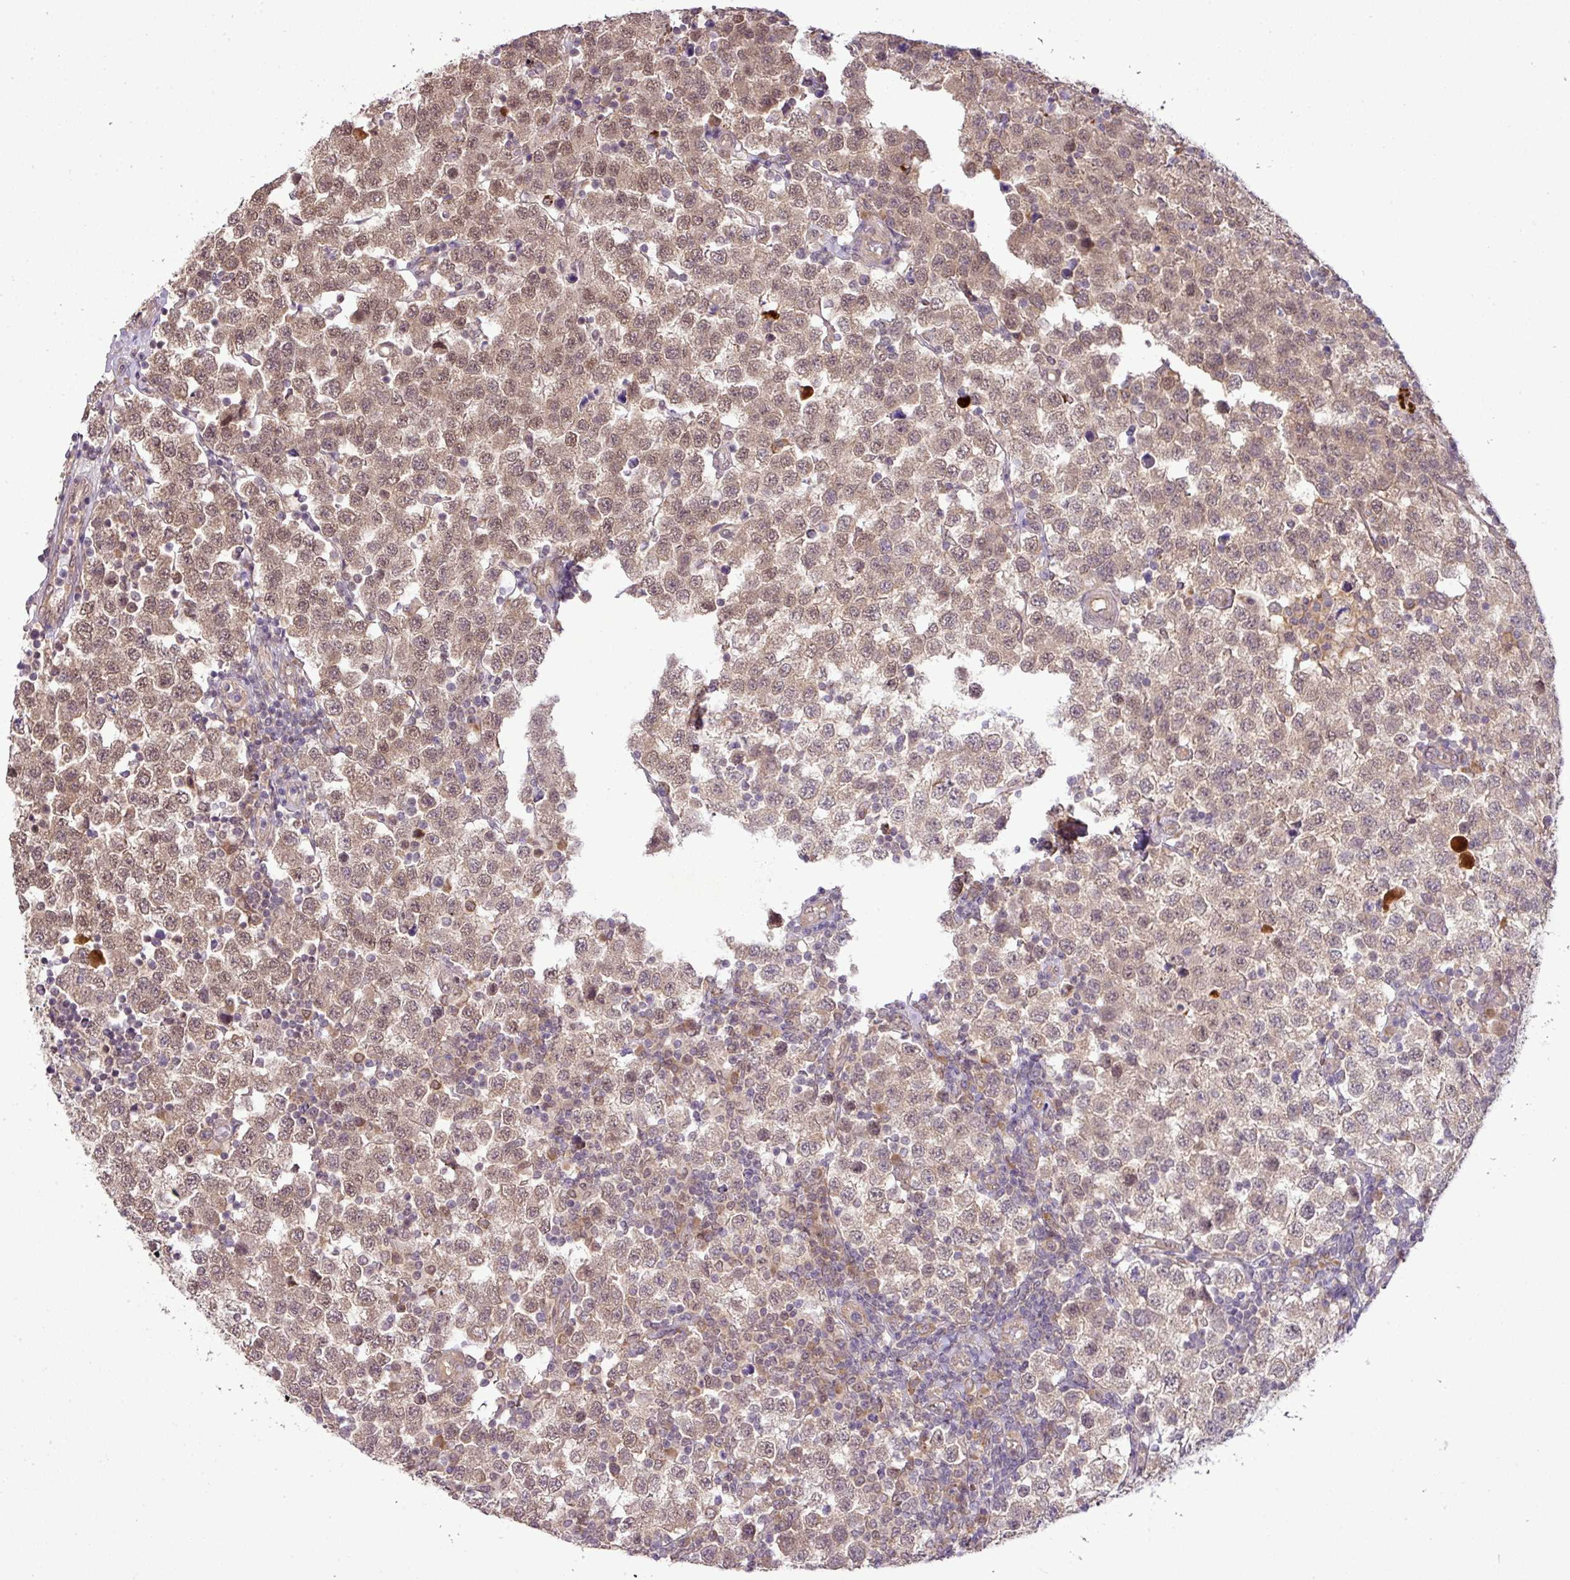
{"staining": {"intensity": "weak", "quantity": ">75%", "location": "cytoplasmic/membranous,nuclear"}, "tissue": "testis cancer", "cell_type": "Tumor cells", "image_type": "cancer", "snomed": [{"axis": "morphology", "description": "Seminoma, NOS"}, {"axis": "topography", "description": "Testis"}], "caption": "Testis cancer (seminoma) was stained to show a protein in brown. There is low levels of weak cytoplasmic/membranous and nuclear positivity in about >75% of tumor cells.", "gene": "DNAAF4", "patient": {"sex": "male", "age": 34}}